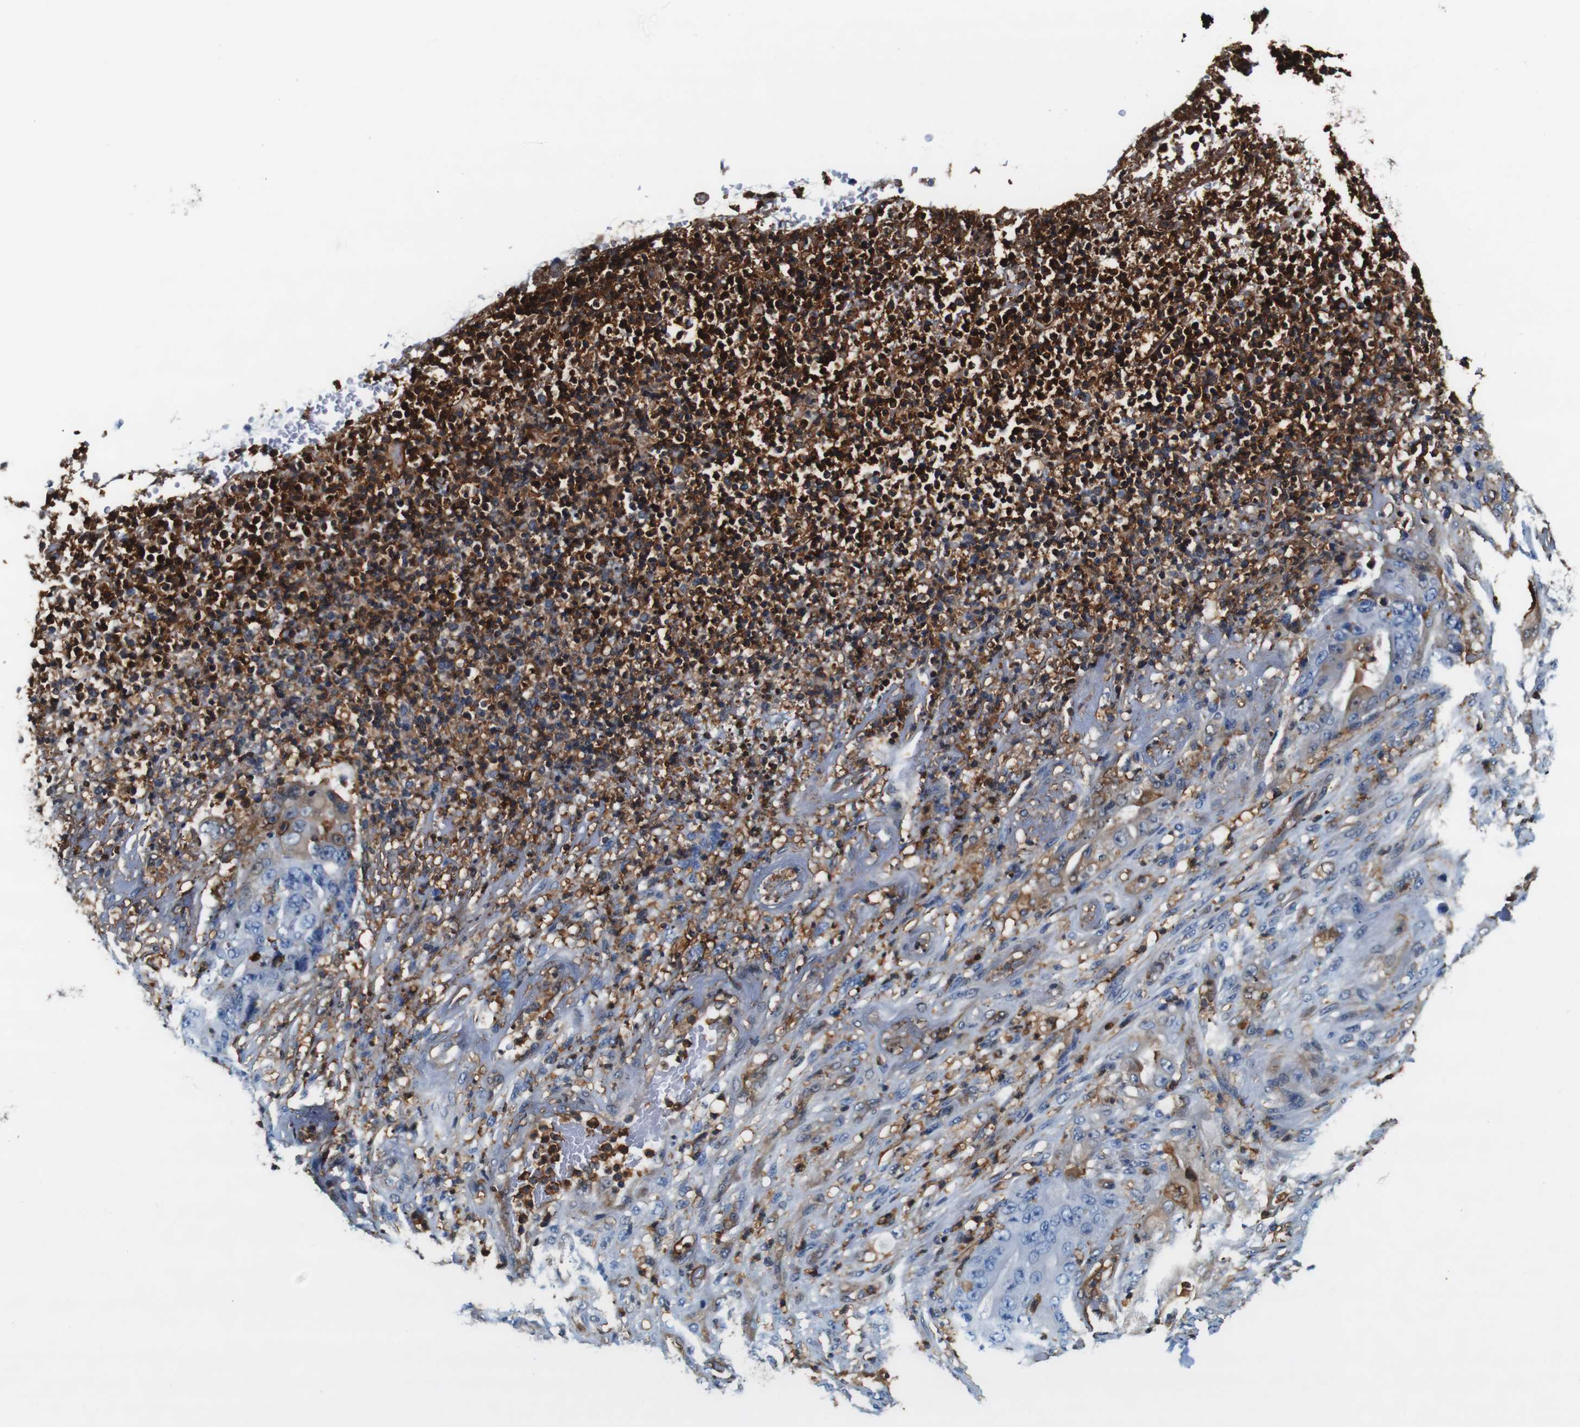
{"staining": {"intensity": "weak", "quantity": "<25%", "location": "cytoplasmic/membranous"}, "tissue": "stomach cancer", "cell_type": "Tumor cells", "image_type": "cancer", "snomed": [{"axis": "morphology", "description": "Adenocarcinoma, NOS"}, {"axis": "topography", "description": "Stomach"}], "caption": "The micrograph shows no significant staining in tumor cells of stomach cancer.", "gene": "ANXA1", "patient": {"sex": "female", "age": 73}}